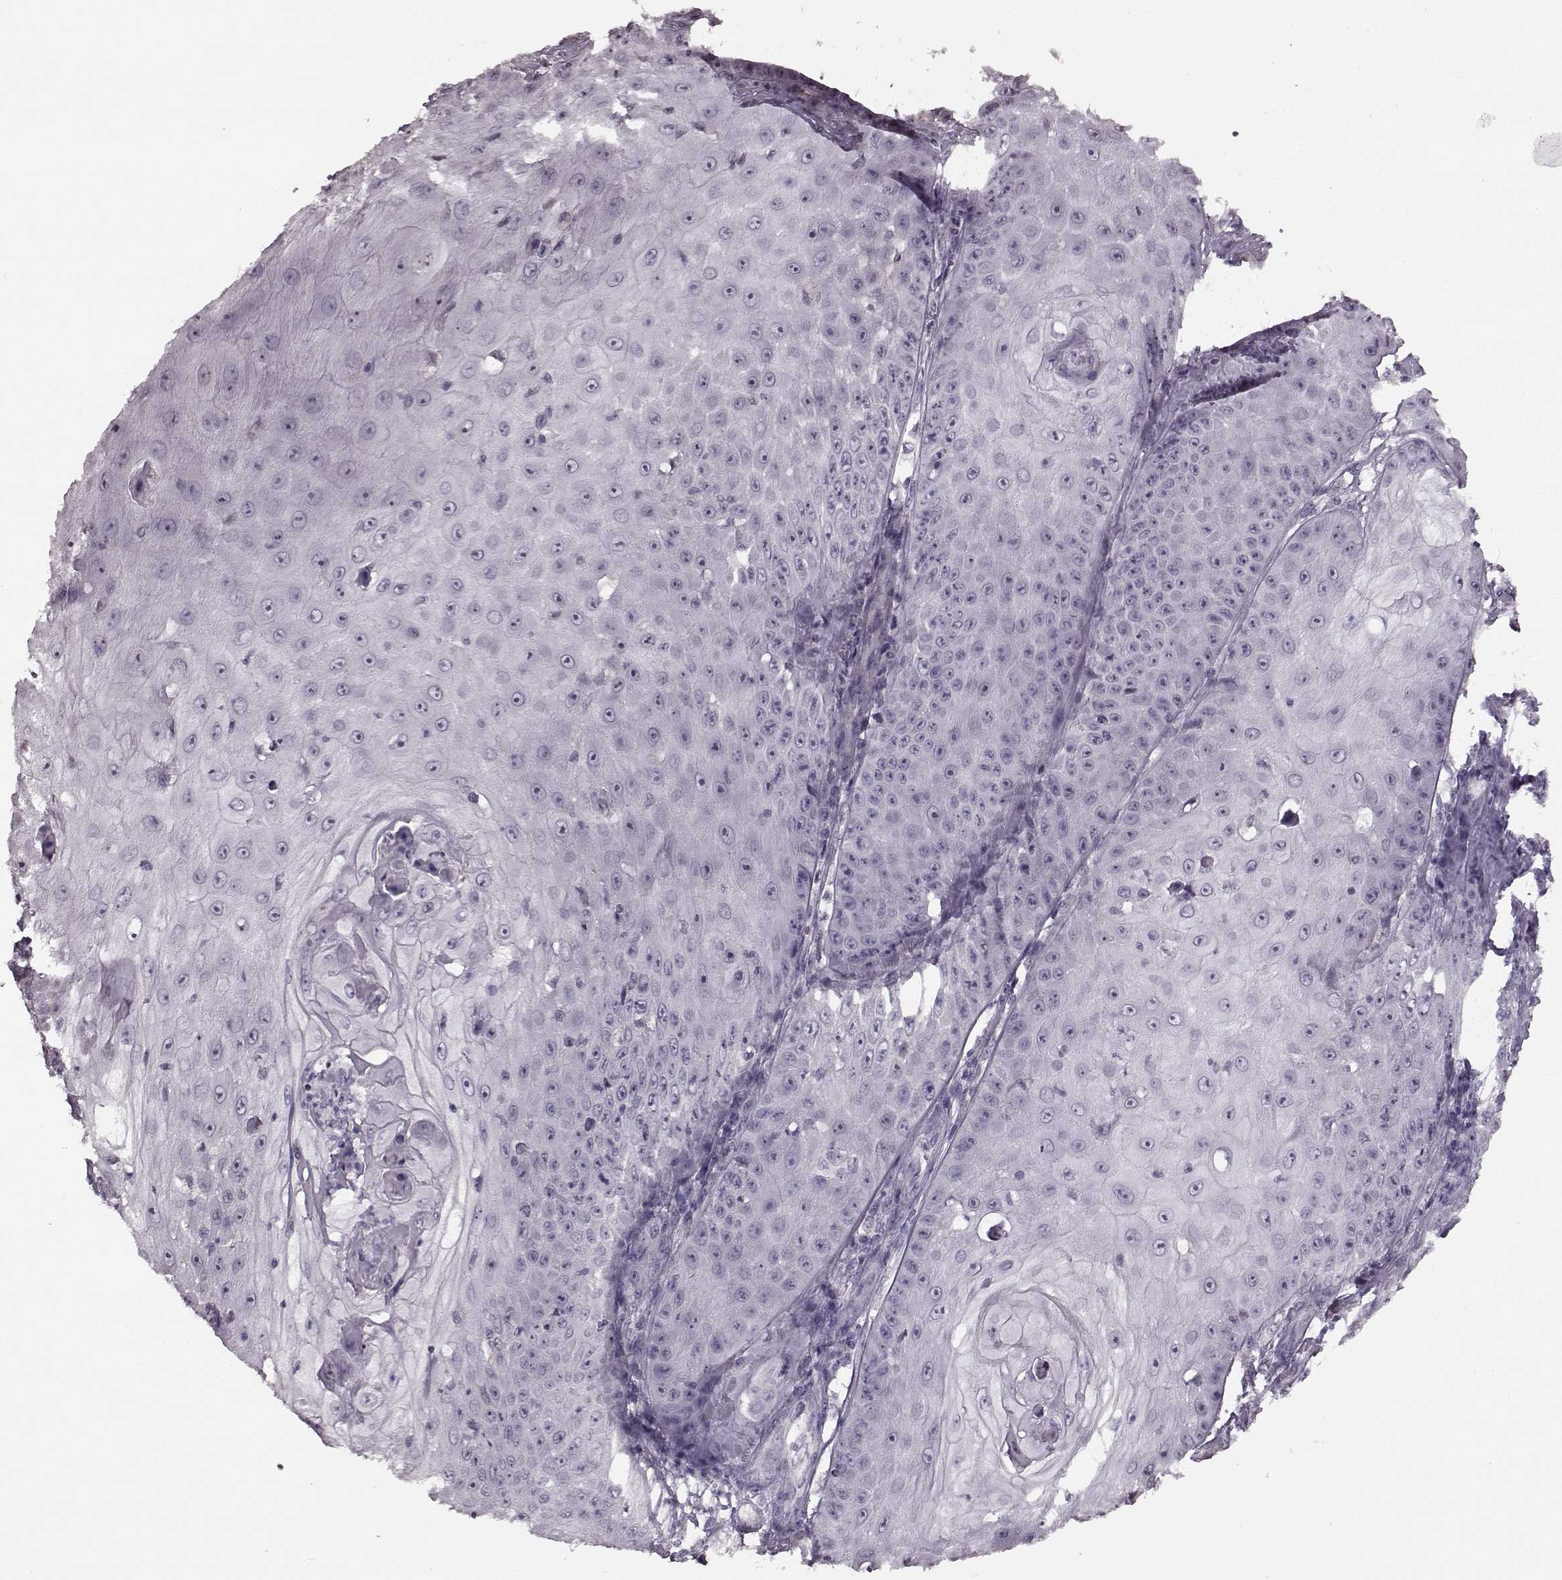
{"staining": {"intensity": "negative", "quantity": "none", "location": "none"}, "tissue": "skin cancer", "cell_type": "Tumor cells", "image_type": "cancer", "snomed": [{"axis": "morphology", "description": "Squamous cell carcinoma, NOS"}, {"axis": "topography", "description": "Skin"}], "caption": "The histopathology image reveals no significant expression in tumor cells of skin cancer.", "gene": "FSHB", "patient": {"sex": "male", "age": 70}}